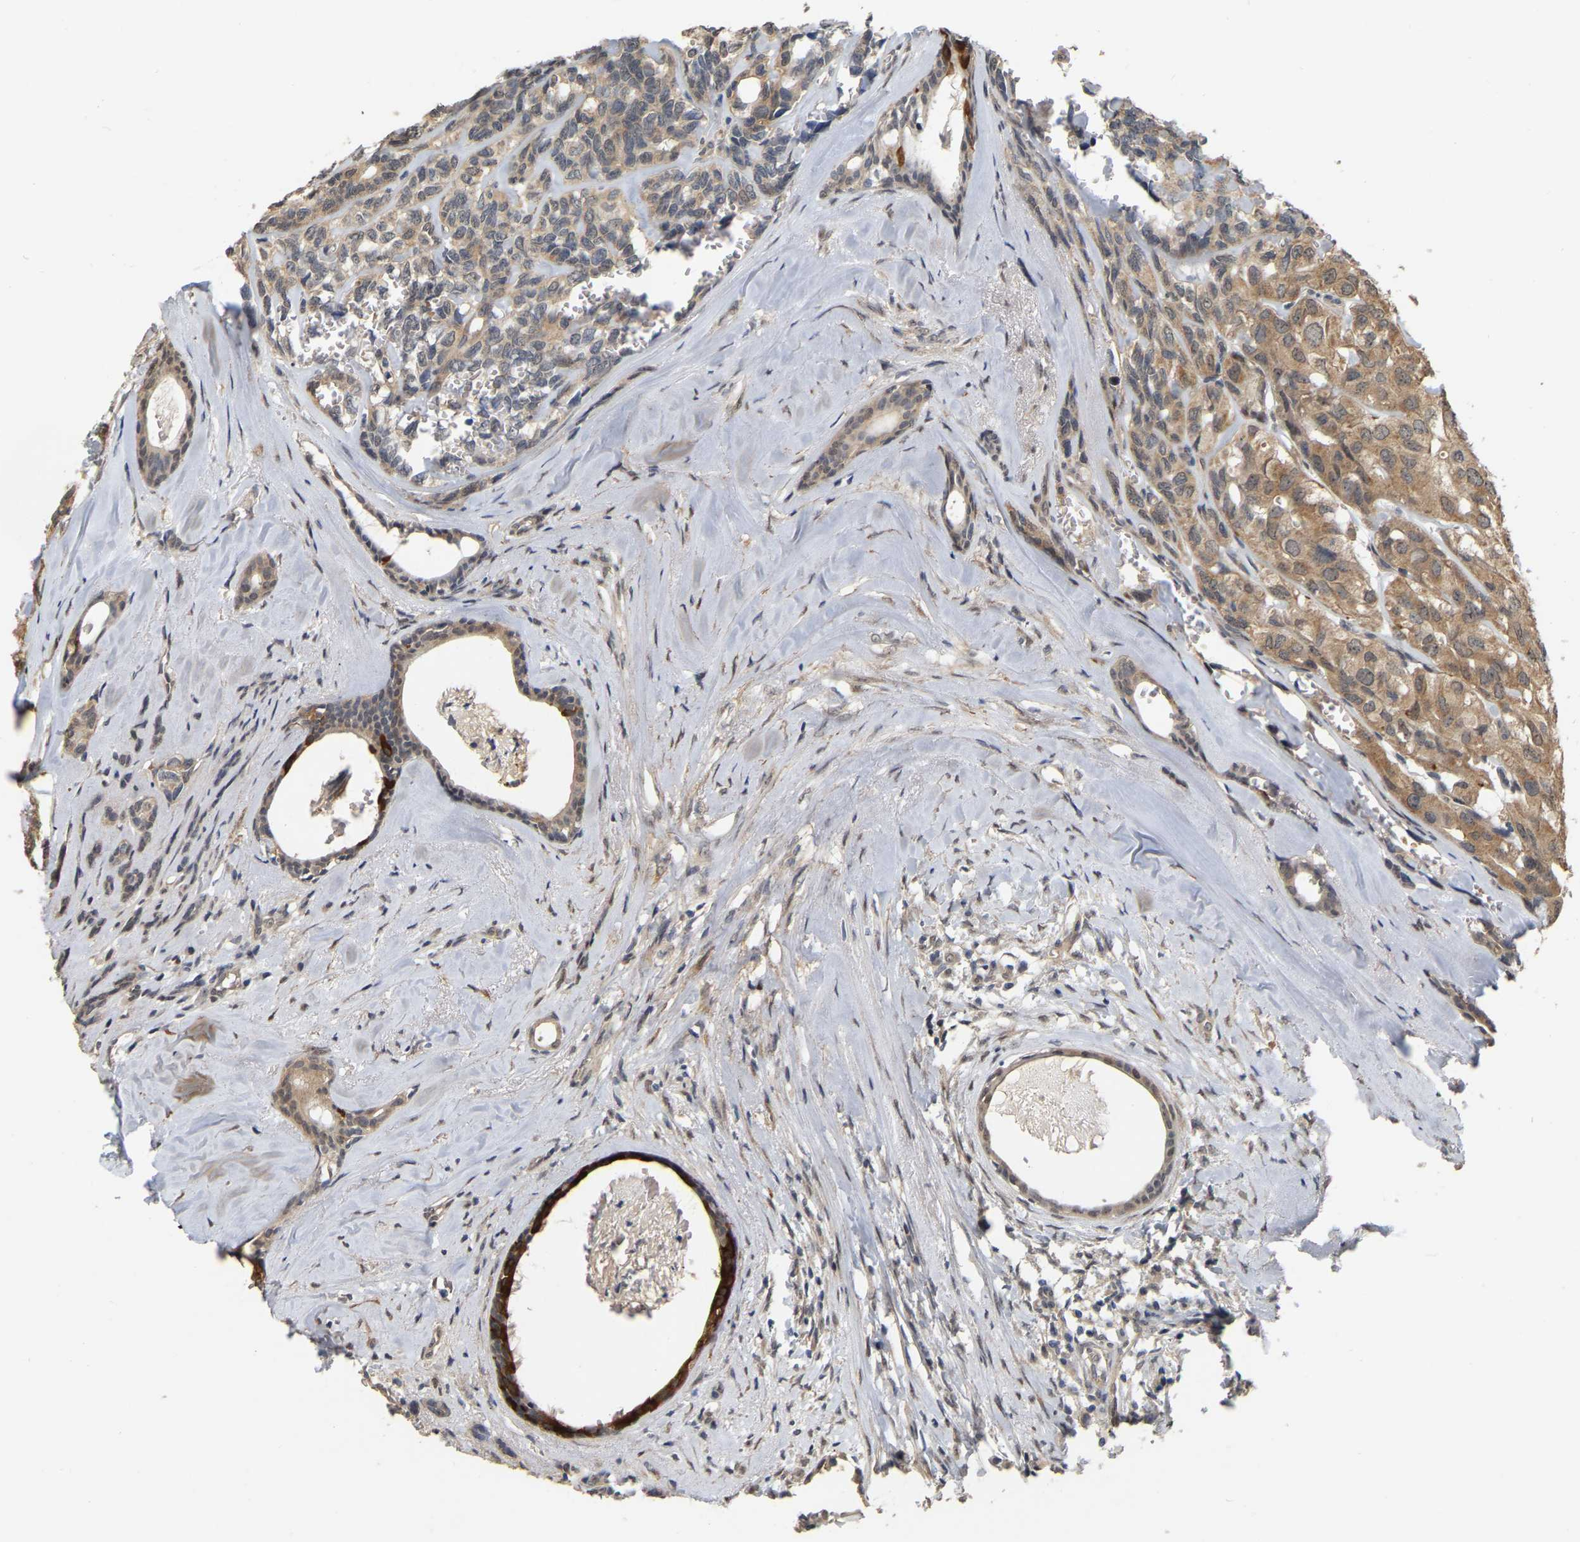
{"staining": {"intensity": "moderate", "quantity": ">75%", "location": "cytoplasmic/membranous"}, "tissue": "head and neck cancer", "cell_type": "Tumor cells", "image_type": "cancer", "snomed": [{"axis": "morphology", "description": "Adenocarcinoma, NOS"}, {"axis": "topography", "description": "Salivary gland, NOS"}, {"axis": "topography", "description": "Head-Neck"}], "caption": "Approximately >75% of tumor cells in head and neck adenocarcinoma exhibit moderate cytoplasmic/membranous protein expression as visualized by brown immunohistochemical staining.", "gene": "RUVBL1", "patient": {"sex": "female", "age": 76}}